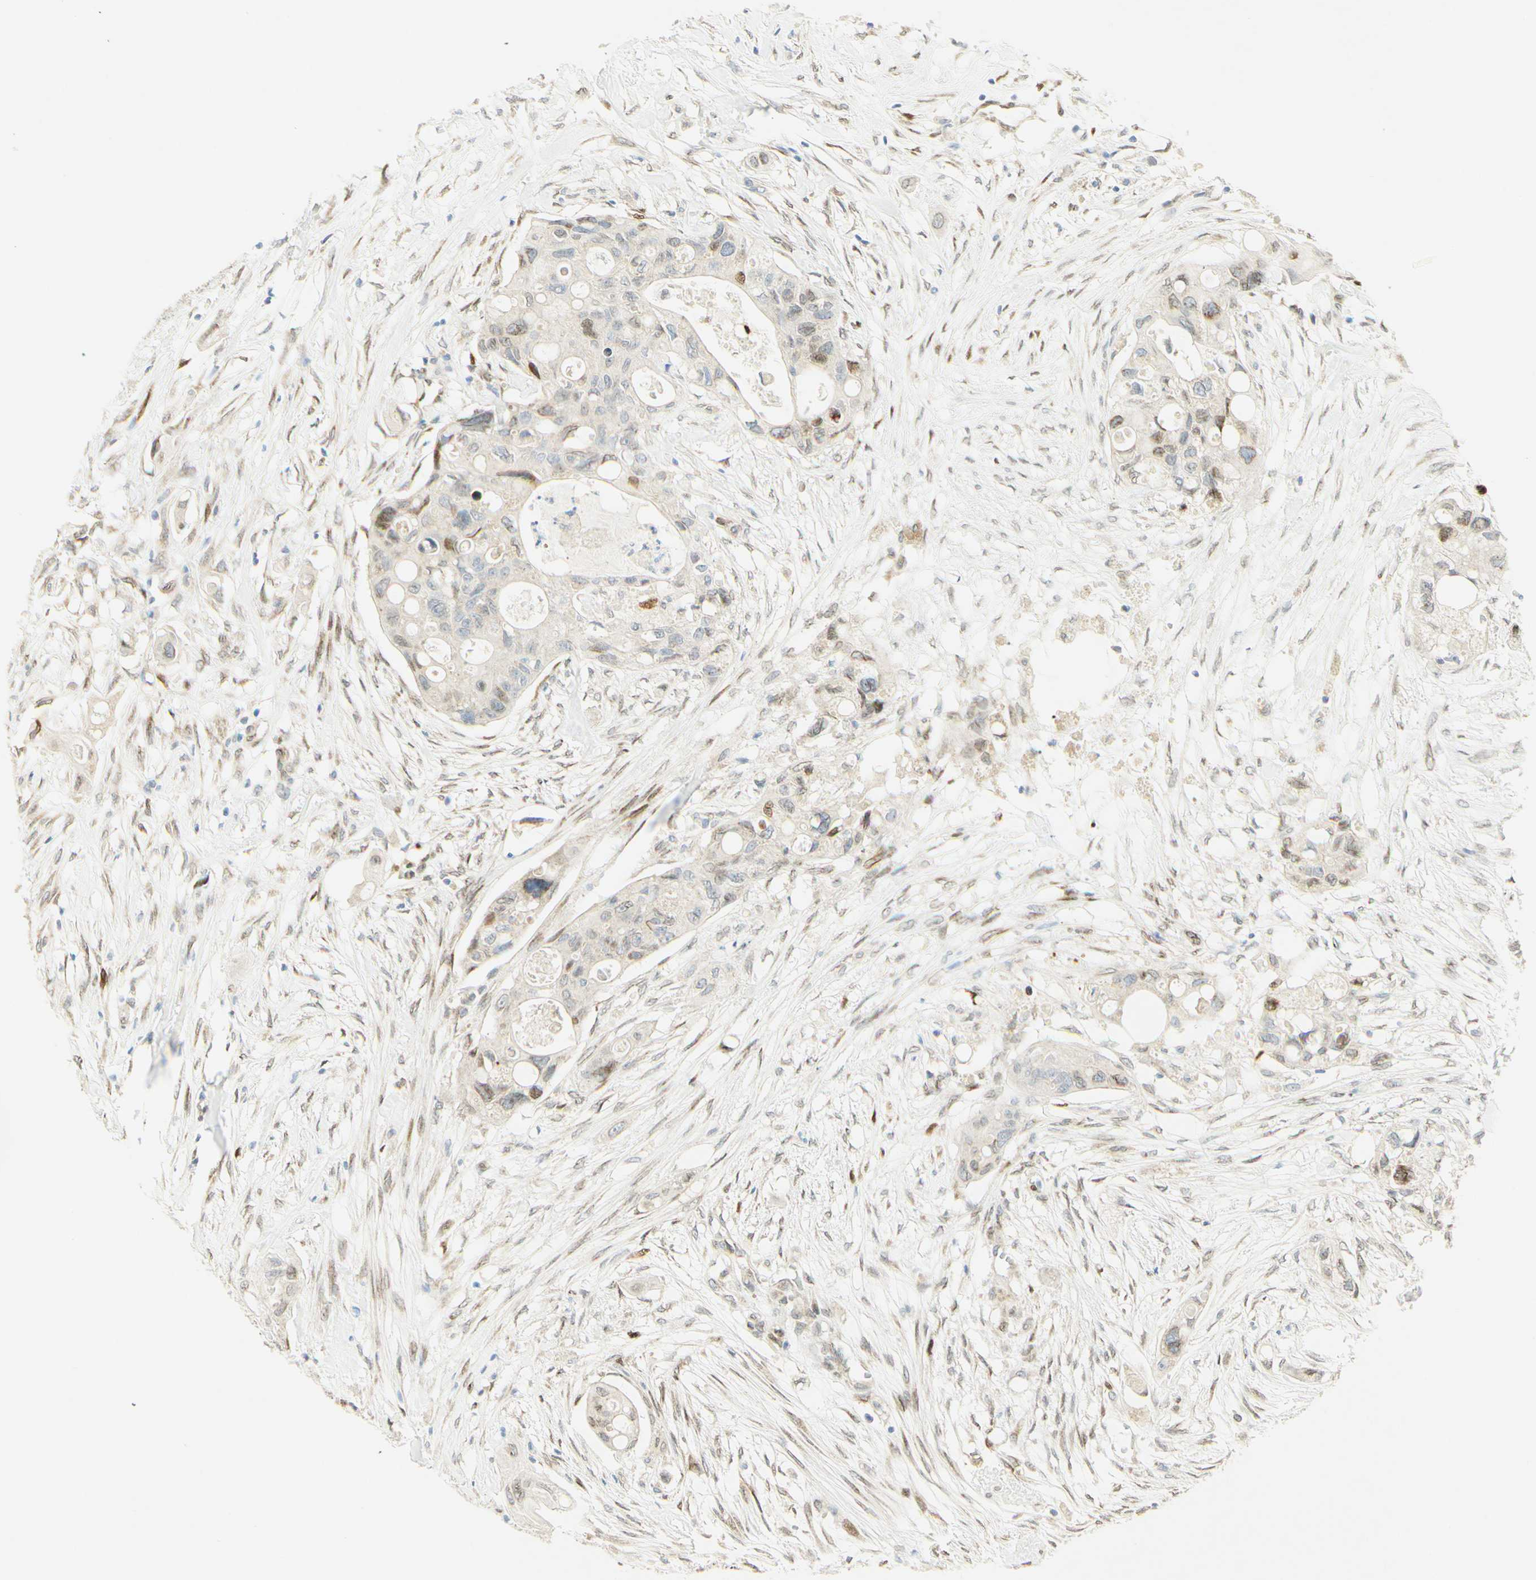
{"staining": {"intensity": "moderate", "quantity": "<25%", "location": "nuclear"}, "tissue": "colorectal cancer", "cell_type": "Tumor cells", "image_type": "cancer", "snomed": [{"axis": "morphology", "description": "Adenocarcinoma, NOS"}, {"axis": "topography", "description": "Colon"}], "caption": "Immunohistochemistry of human adenocarcinoma (colorectal) exhibits low levels of moderate nuclear positivity in approximately <25% of tumor cells. The protein is stained brown, and the nuclei are stained in blue (DAB (3,3'-diaminobenzidine) IHC with brightfield microscopy, high magnification).", "gene": "E2F1", "patient": {"sex": "female", "age": 57}}